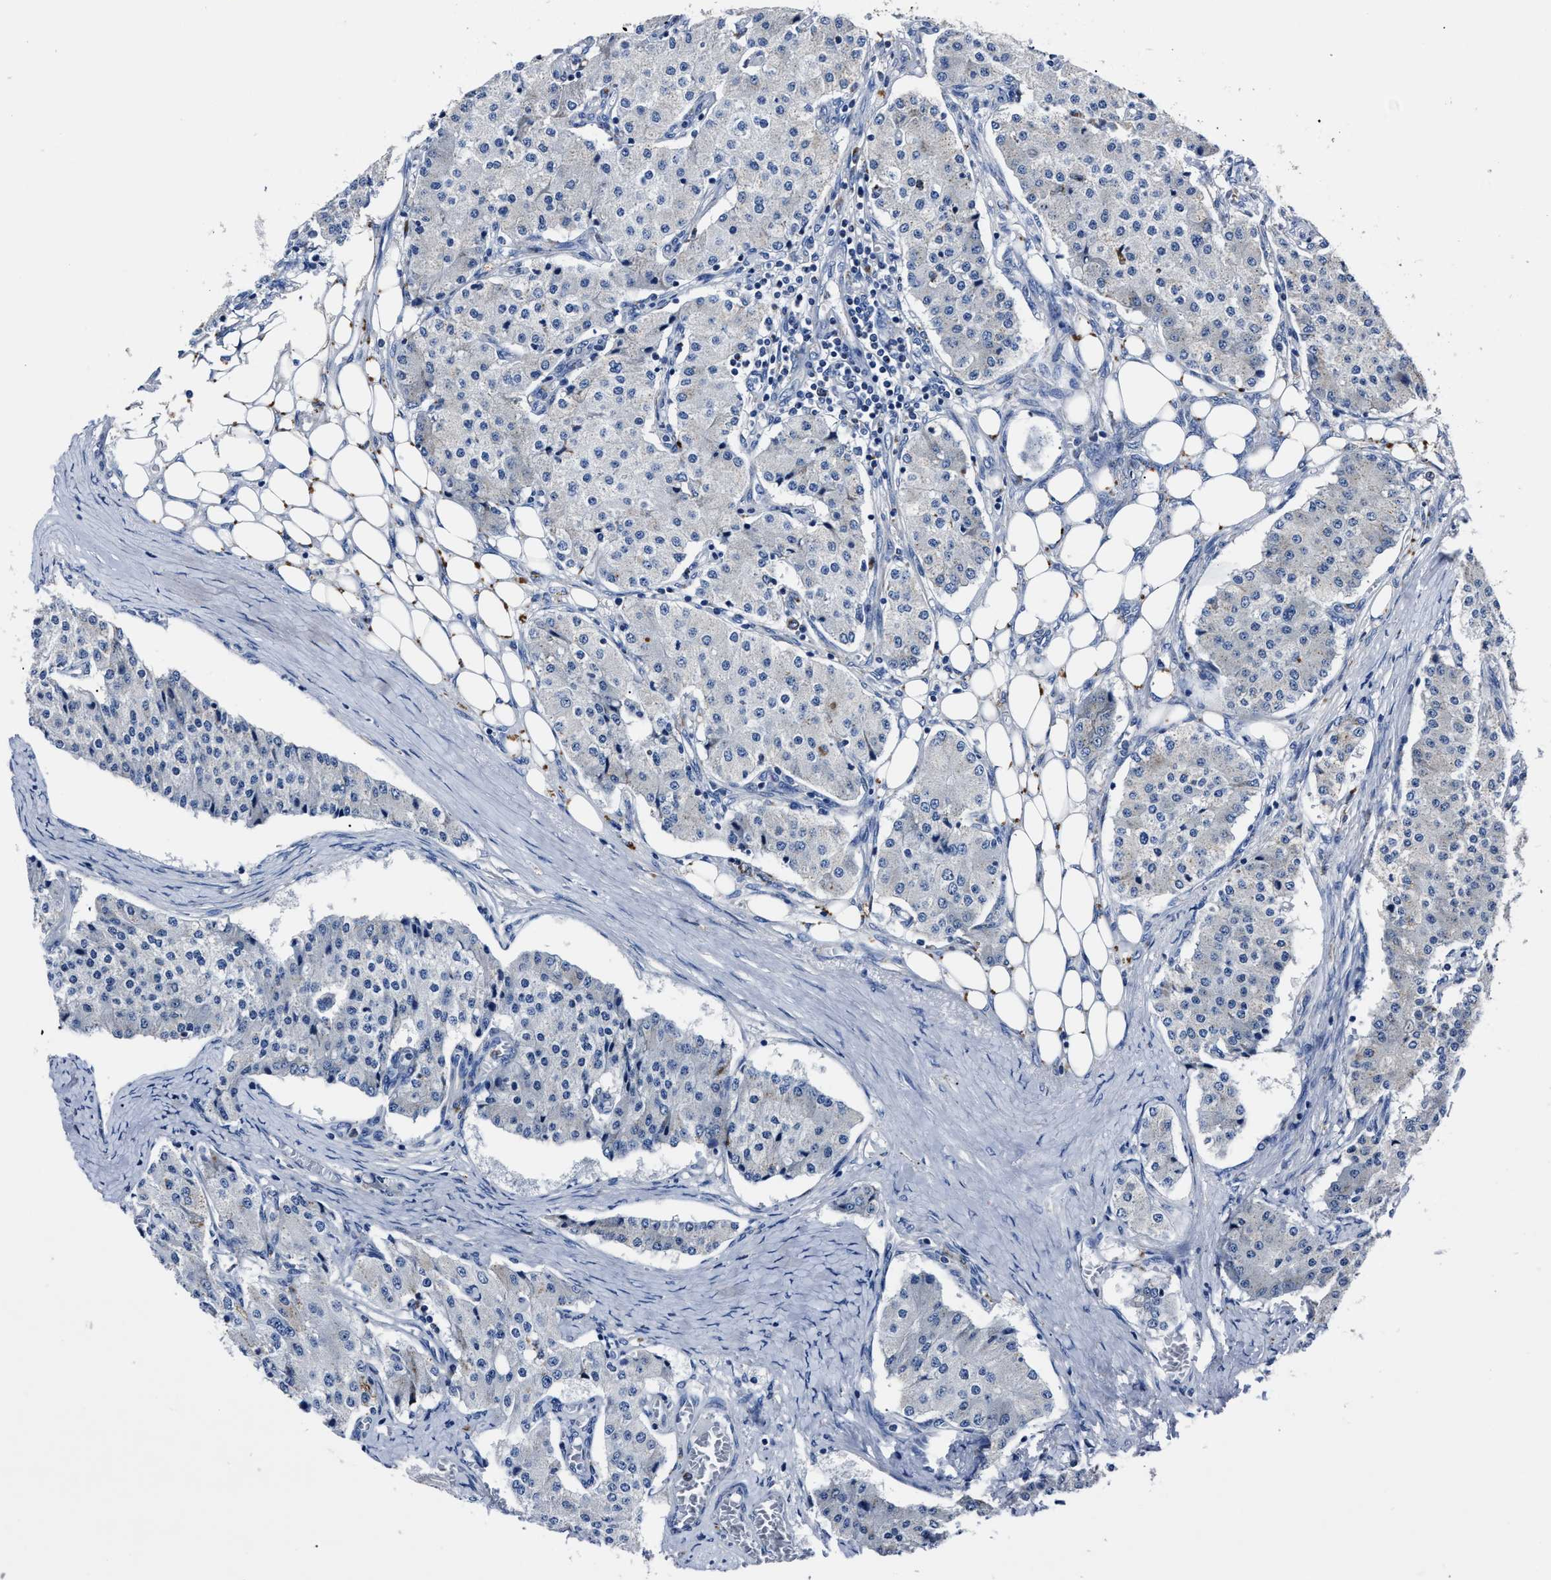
{"staining": {"intensity": "negative", "quantity": "none", "location": "none"}, "tissue": "carcinoid", "cell_type": "Tumor cells", "image_type": "cancer", "snomed": [{"axis": "morphology", "description": "Carcinoid, malignant, NOS"}, {"axis": "topography", "description": "Colon"}], "caption": "Carcinoid was stained to show a protein in brown. There is no significant positivity in tumor cells.", "gene": "LAMTOR4", "patient": {"sex": "female", "age": 52}}